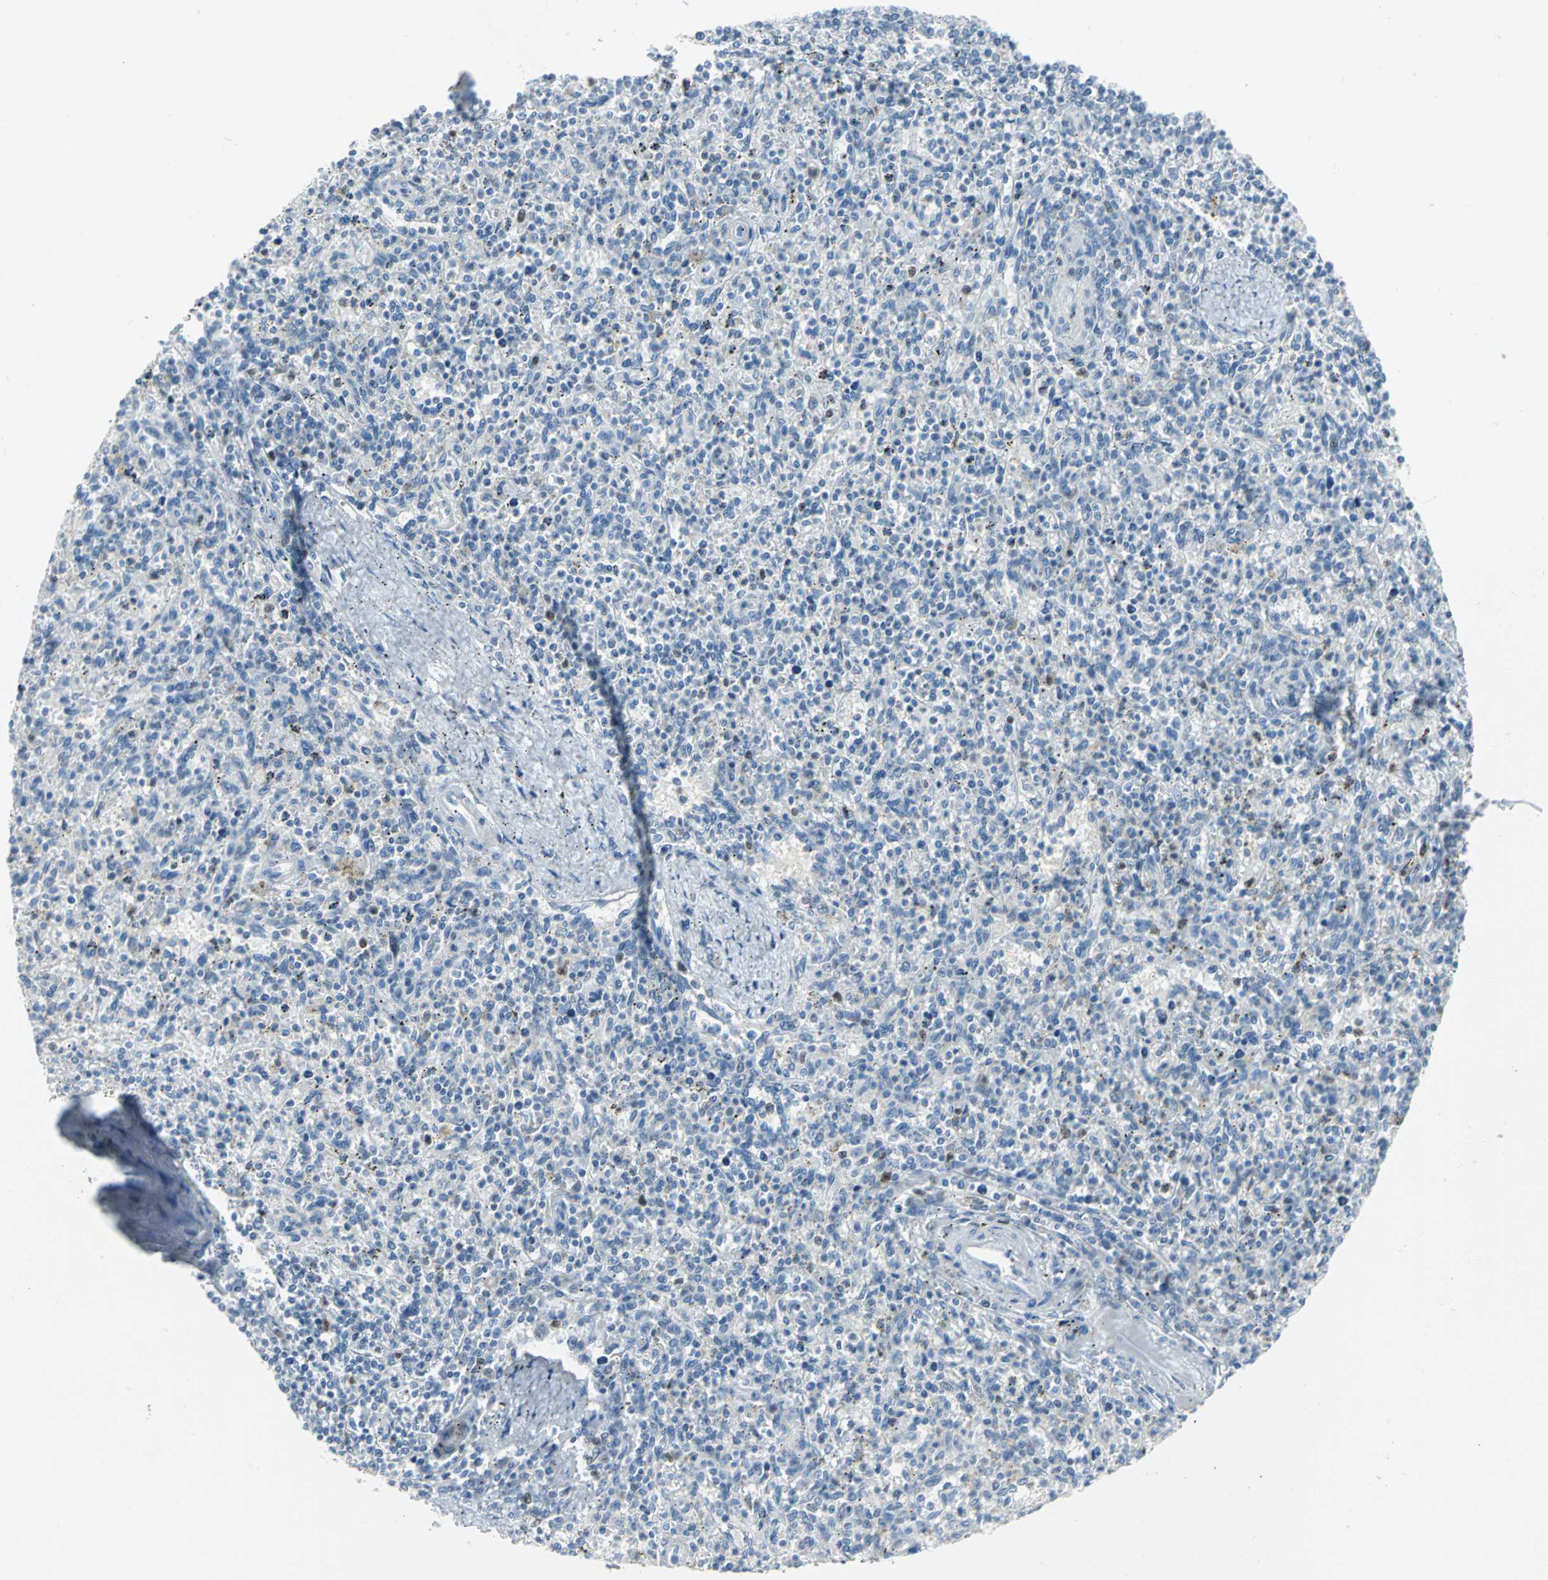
{"staining": {"intensity": "strong", "quantity": "<25%", "location": "nuclear"}, "tissue": "spleen", "cell_type": "Cells in red pulp", "image_type": "normal", "snomed": [{"axis": "morphology", "description": "Normal tissue, NOS"}, {"axis": "topography", "description": "Spleen"}], "caption": "DAB (3,3'-diaminobenzidine) immunohistochemical staining of unremarkable human spleen demonstrates strong nuclear protein staining in approximately <25% of cells in red pulp. Nuclei are stained in blue.", "gene": "MCM4", "patient": {"sex": "male", "age": 72}}